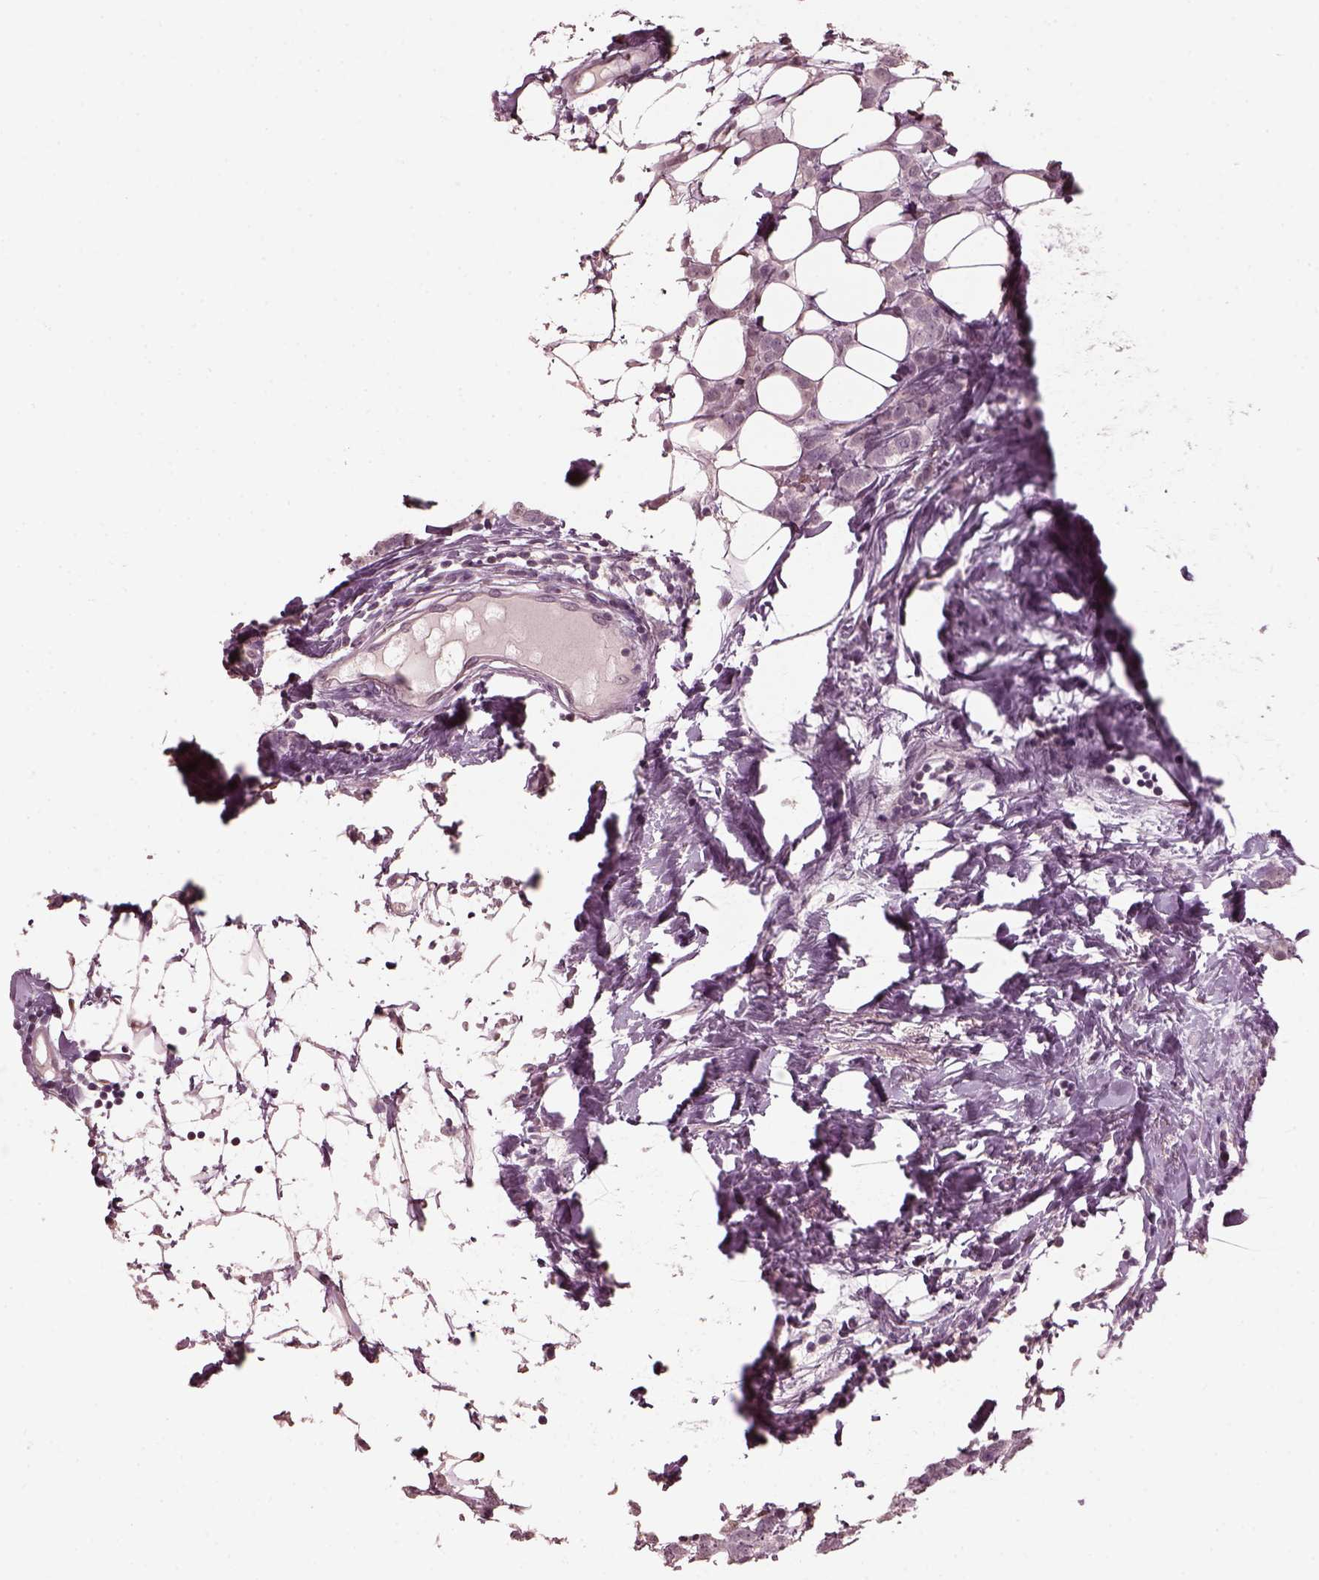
{"staining": {"intensity": "negative", "quantity": "none", "location": "none"}, "tissue": "breast cancer", "cell_type": "Tumor cells", "image_type": "cancer", "snomed": [{"axis": "morphology", "description": "Lobular carcinoma"}, {"axis": "topography", "description": "Breast"}], "caption": "The photomicrograph reveals no staining of tumor cells in breast cancer (lobular carcinoma).", "gene": "TSKS", "patient": {"sex": "female", "age": 49}}